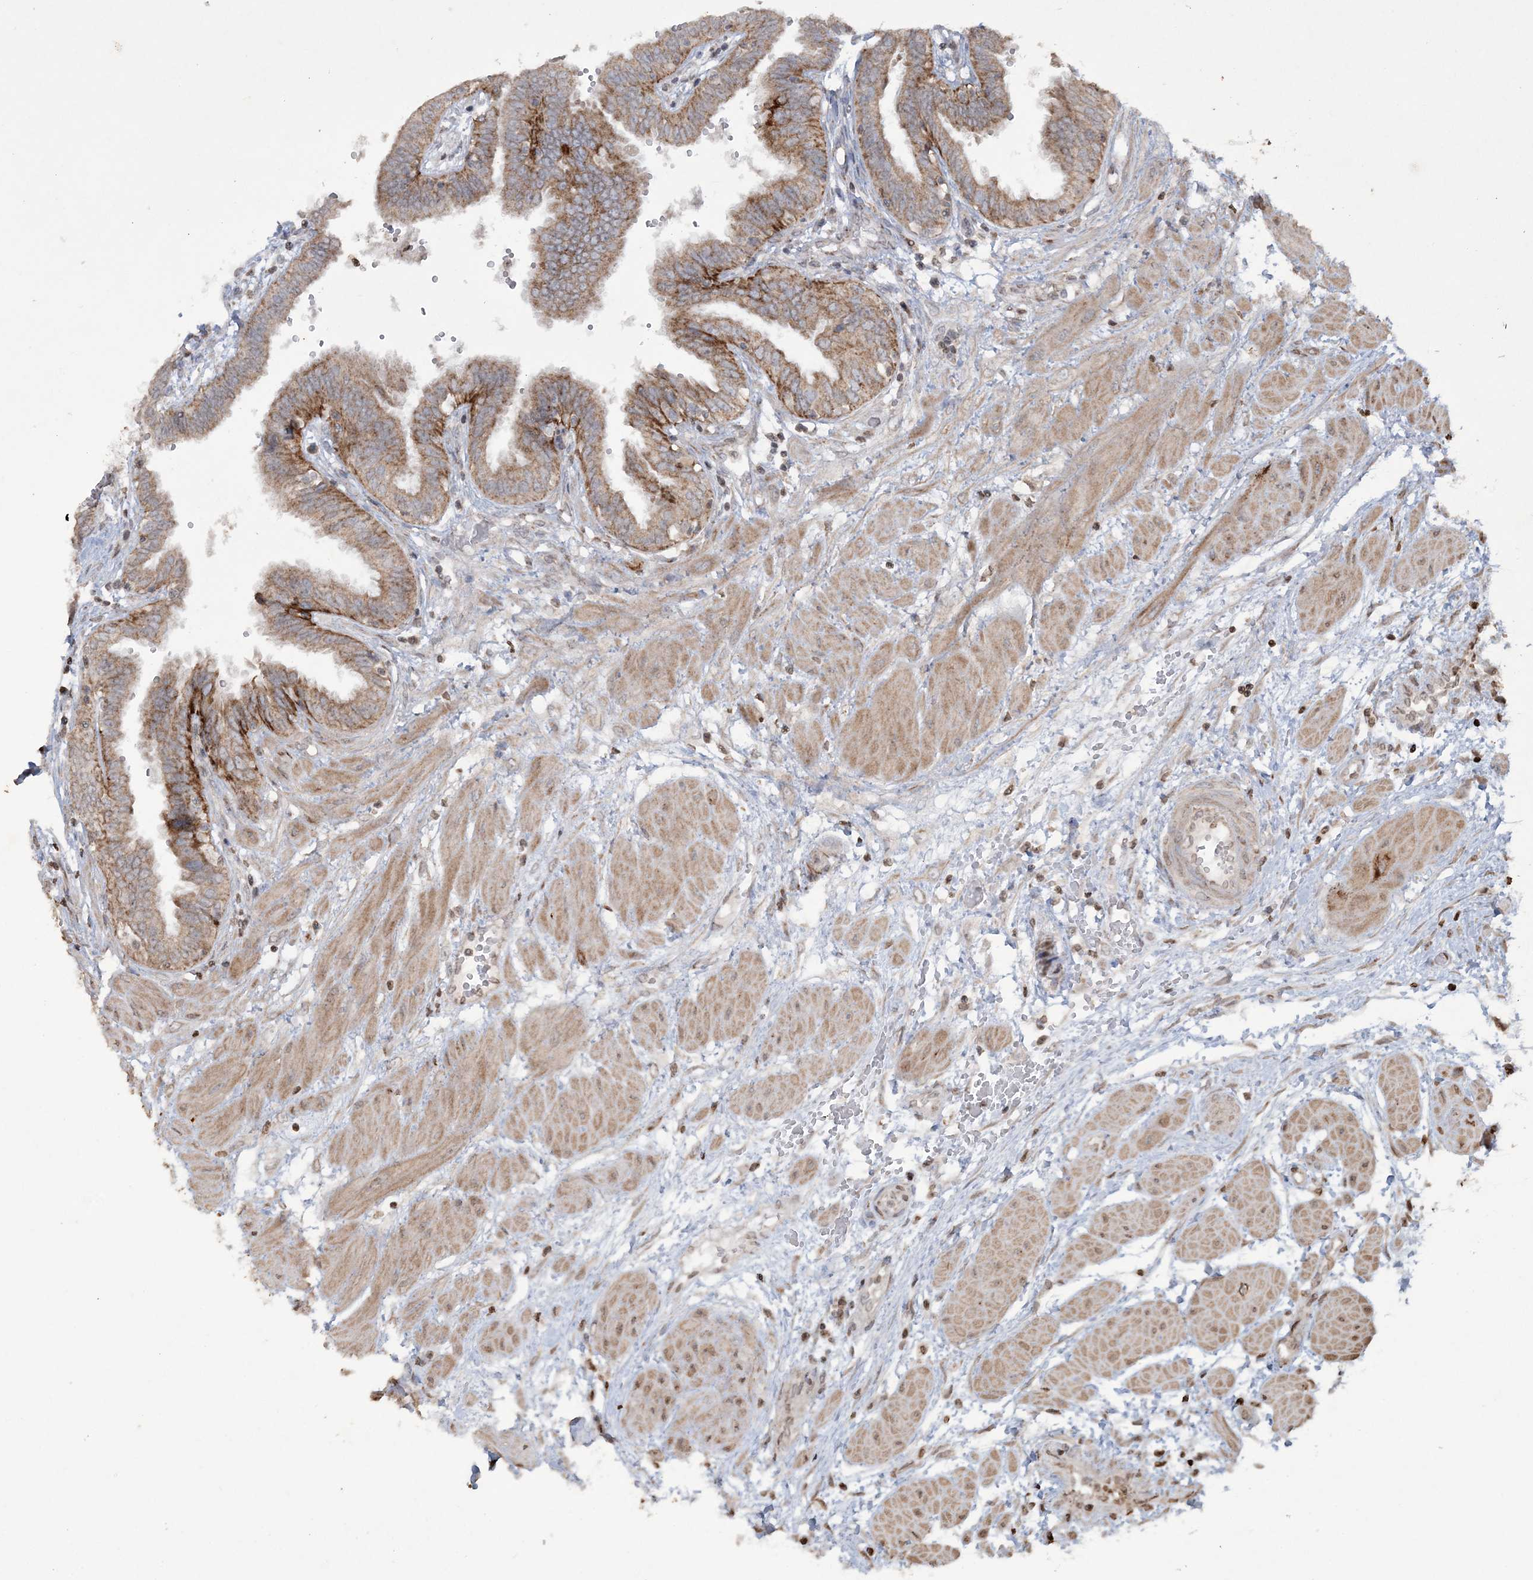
{"staining": {"intensity": "moderate", "quantity": ">75%", "location": "cytoplasmic/membranous"}, "tissue": "fallopian tube", "cell_type": "Glandular cells", "image_type": "normal", "snomed": [{"axis": "morphology", "description": "Normal tissue, NOS"}, {"axis": "topography", "description": "Fallopian tube"}, {"axis": "topography", "description": "Placenta"}], "caption": "High-magnification brightfield microscopy of normal fallopian tube stained with DAB (3,3'-diaminobenzidine) (brown) and counterstained with hematoxylin (blue). glandular cells exhibit moderate cytoplasmic/membranous positivity is seen in about>75% of cells. (Brightfield microscopy of DAB IHC at high magnification).", "gene": "TTC7A", "patient": {"sex": "female", "age": 32}}